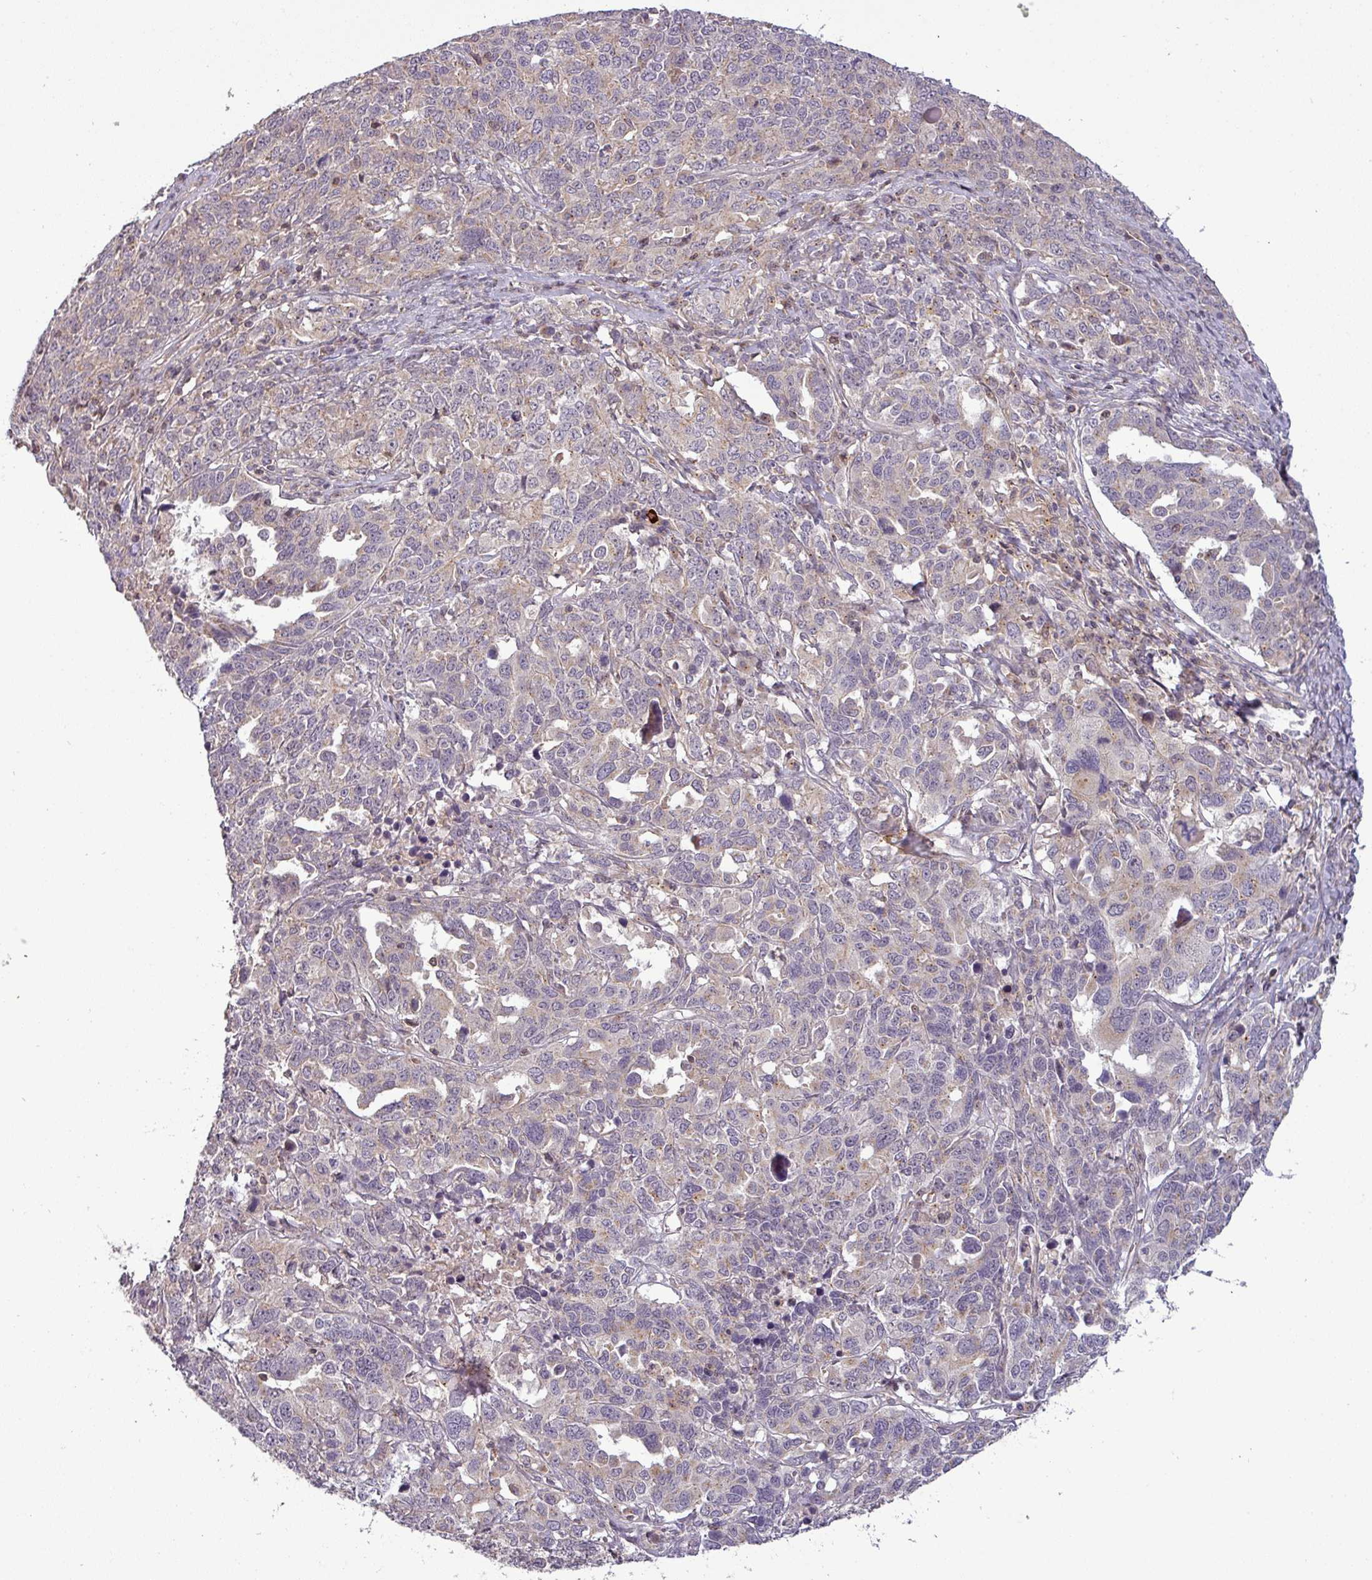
{"staining": {"intensity": "weak", "quantity": "<25%", "location": "cytoplasmic/membranous"}, "tissue": "ovarian cancer", "cell_type": "Tumor cells", "image_type": "cancer", "snomed": [{"axis": "morphology", "description": "Carcinoma, endometroid"}, {"axis": "topography", "description": "Ovary"}], "caption": "Immunohistochemical staining of ovarian cancer (endometroid carcinoma) shows no significant positivity in tumor cells.", "gene": "NIN", "patient": {"sex": "female", "age": 62}}